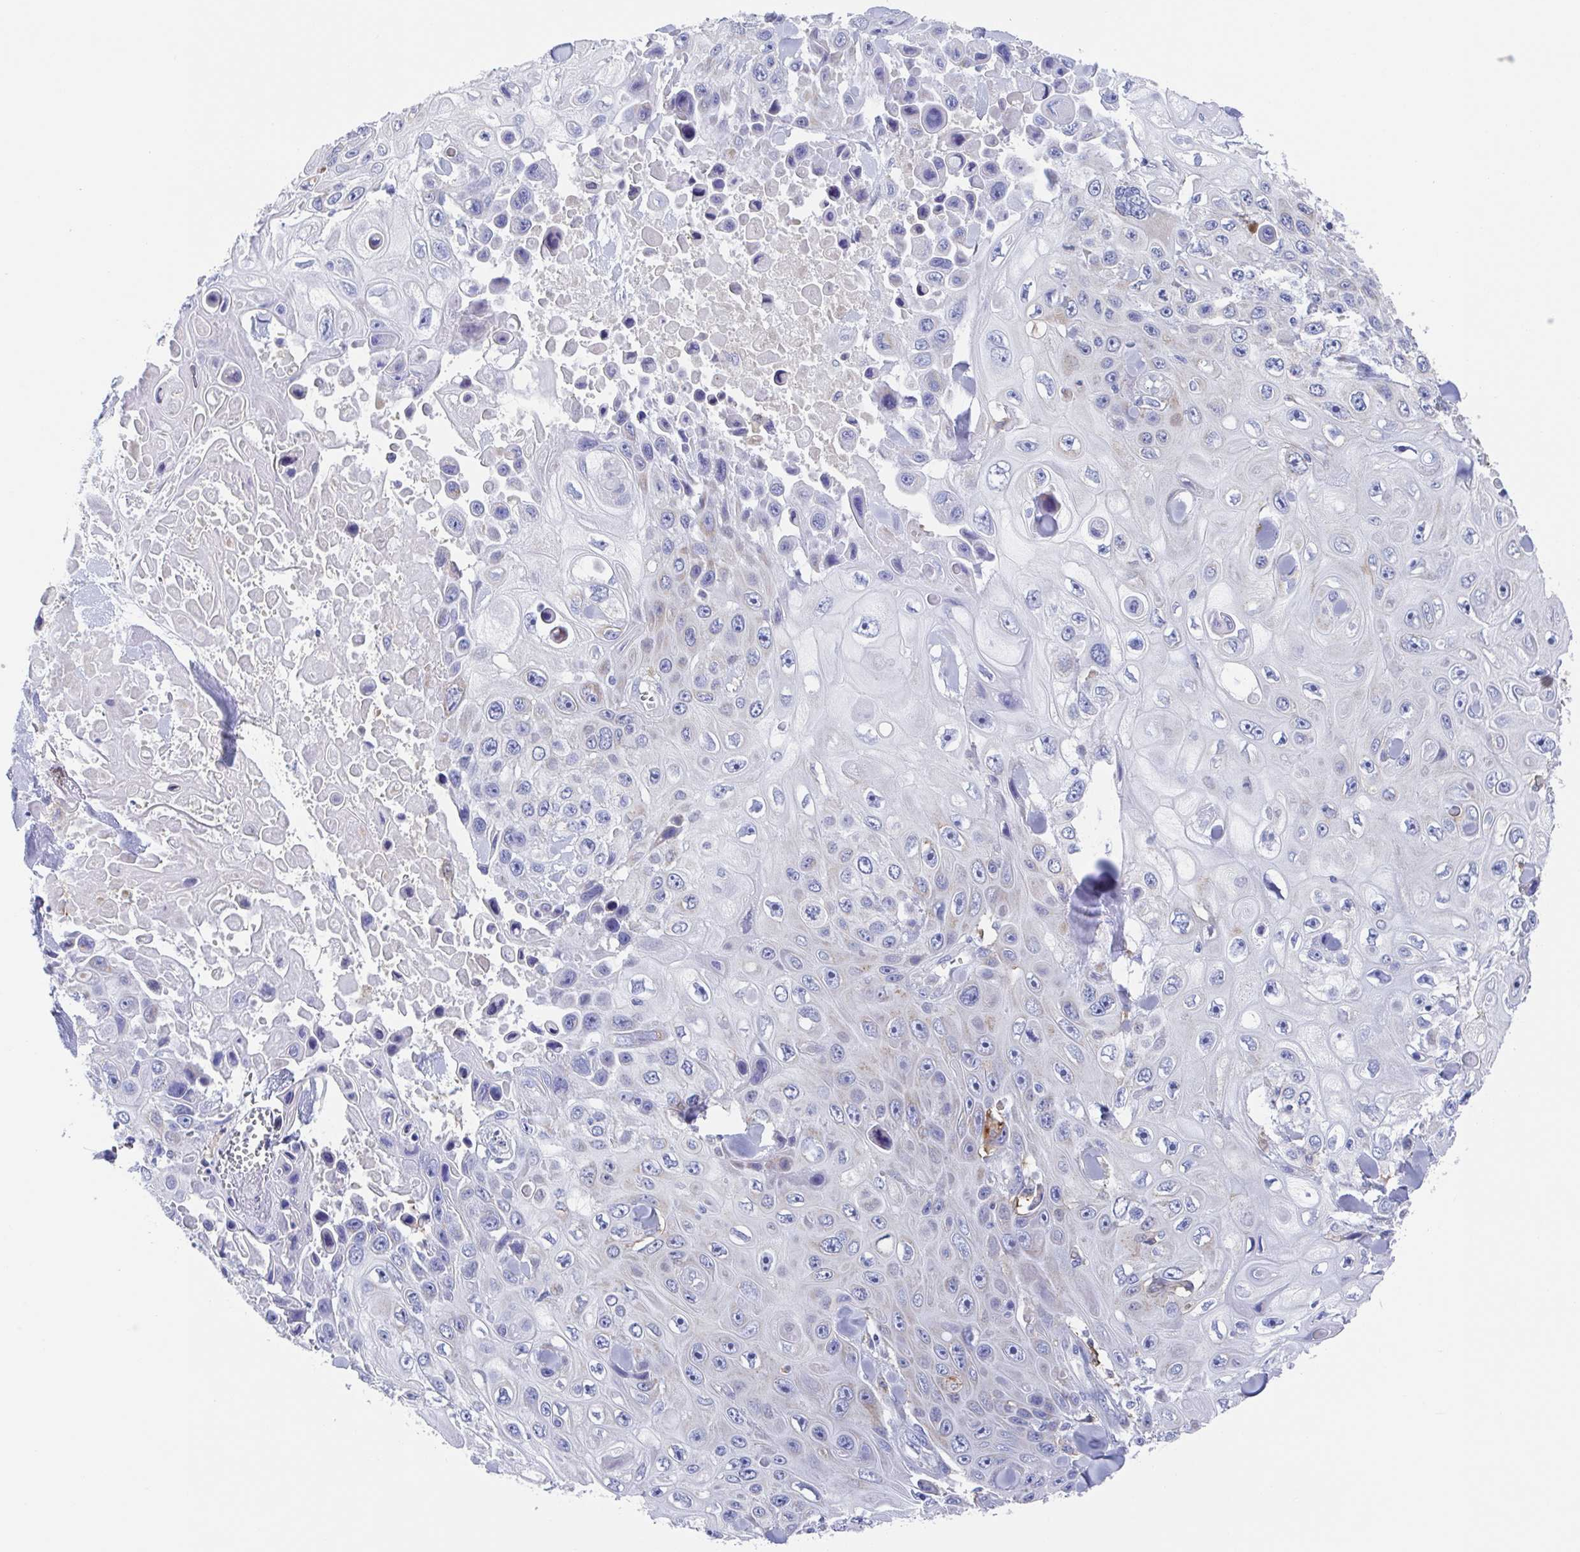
{"staining": {"intensity": "negative", "quantity": "none", "location": "none"}, "tissue": "skin cancer", "cell_type": "Tumor cells", "image_type": "cancer", "snomed": [{"axis": "morphology", "description": "Squamous cell carcinoma, NOS"}, {"axis": "topography", "description": "Skin"}], "caption": "Histopathology image shows no significant protein staining in tumor cells of skin squamous cell carcinoma.", "gene": "FCGR3A", "patient": {"sex": "male", "age": 82}}